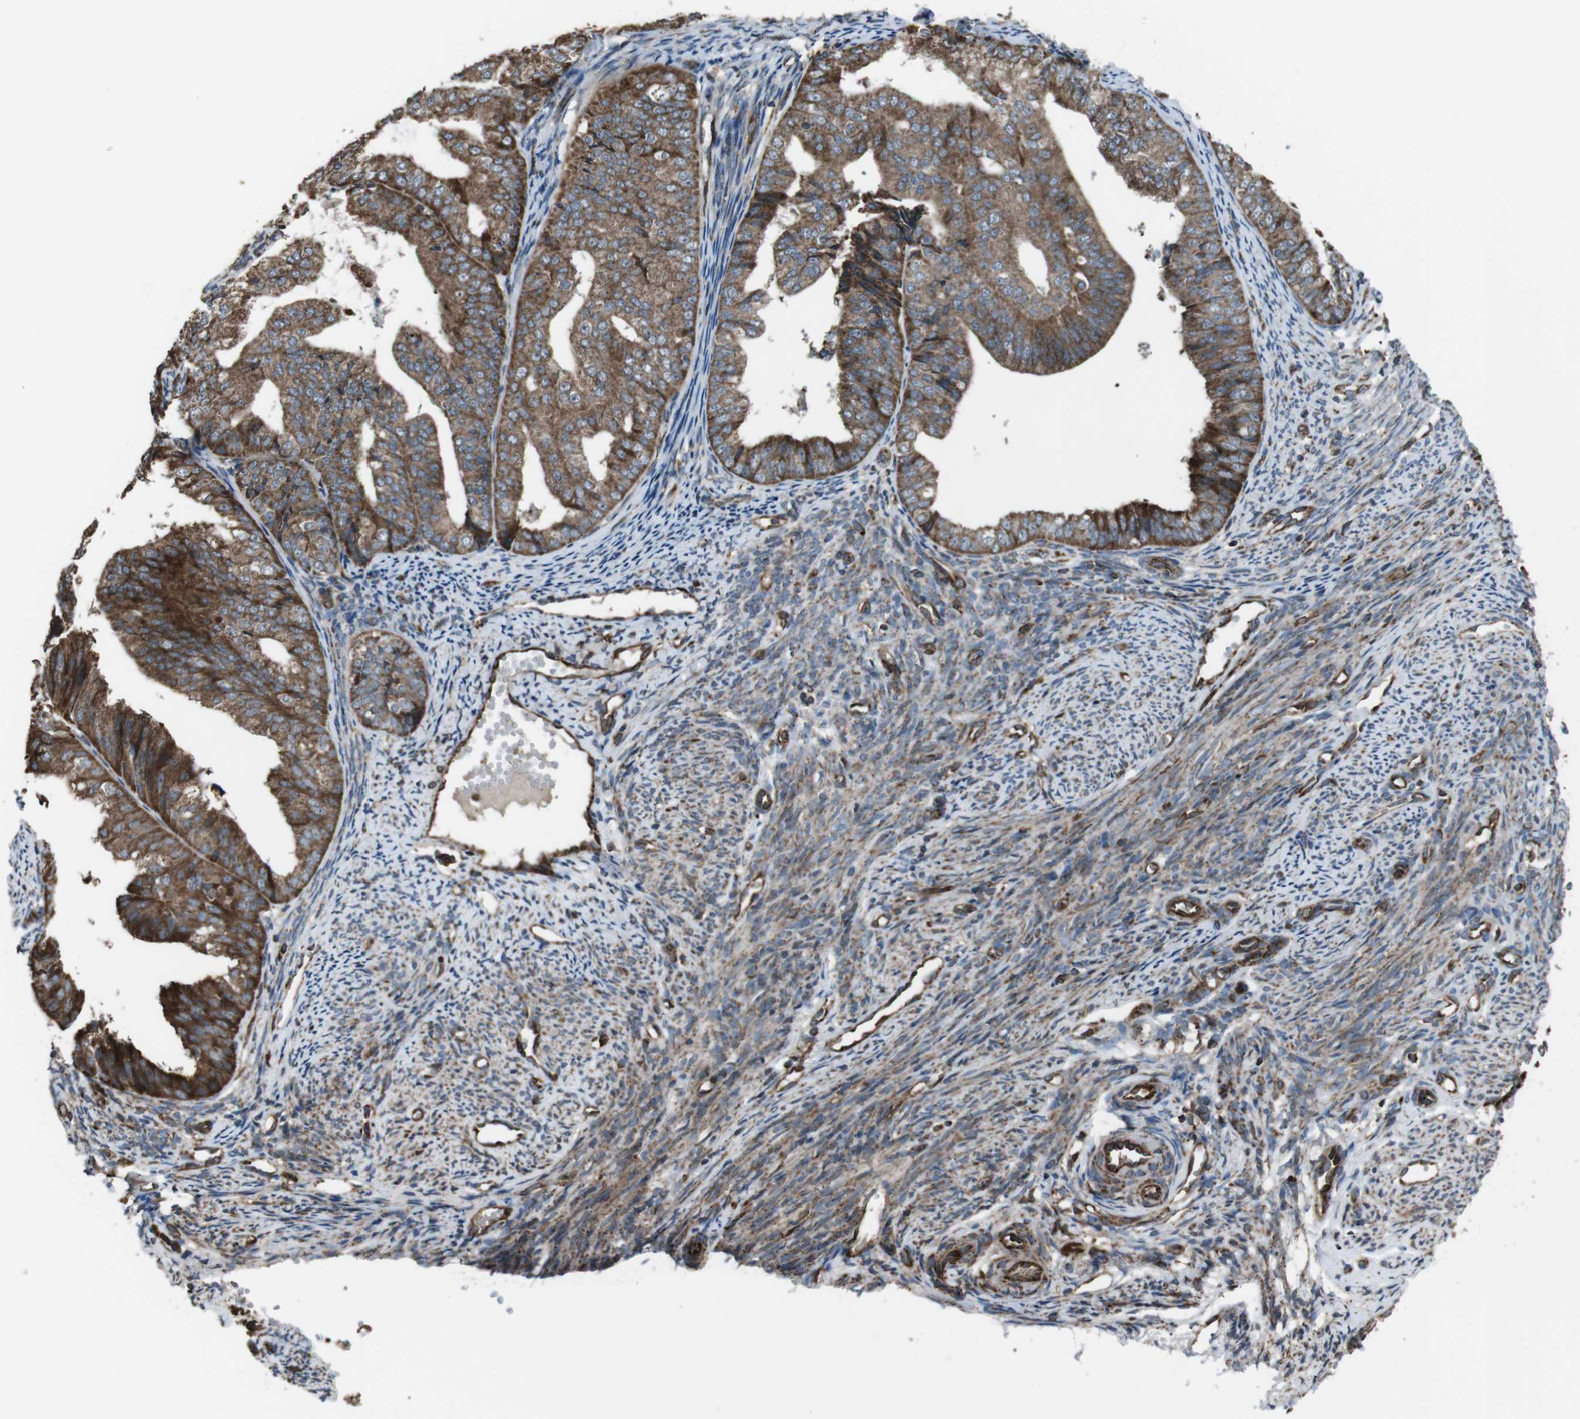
{"staining": {"intensity": "moderate", "quantity": ">75%", "location": "cytoplasmic/membranous"}, "tissue": "endometrial cancer", "cell_type": "Tumor cells", "image_type": "cancer", "snomed": [{"axis": "morphology", "description": "Adenocarcinoma, NOS"}, {"axis": "topography", "description": "Endometrium"}], "caption": "An immunohistochemistry micrograph of neoplastic tissue is shown. Protein staining in brown highlights moderate cytoplasmic/membranous positivity in endometrial adenocarcinoma within tumor cells. Immunohistochemistry (ihc) stains the protein in brown and the nuclei are stained blue.", "gene": "GIMAP8", "patient": {"sex": "female", "age": 63}}